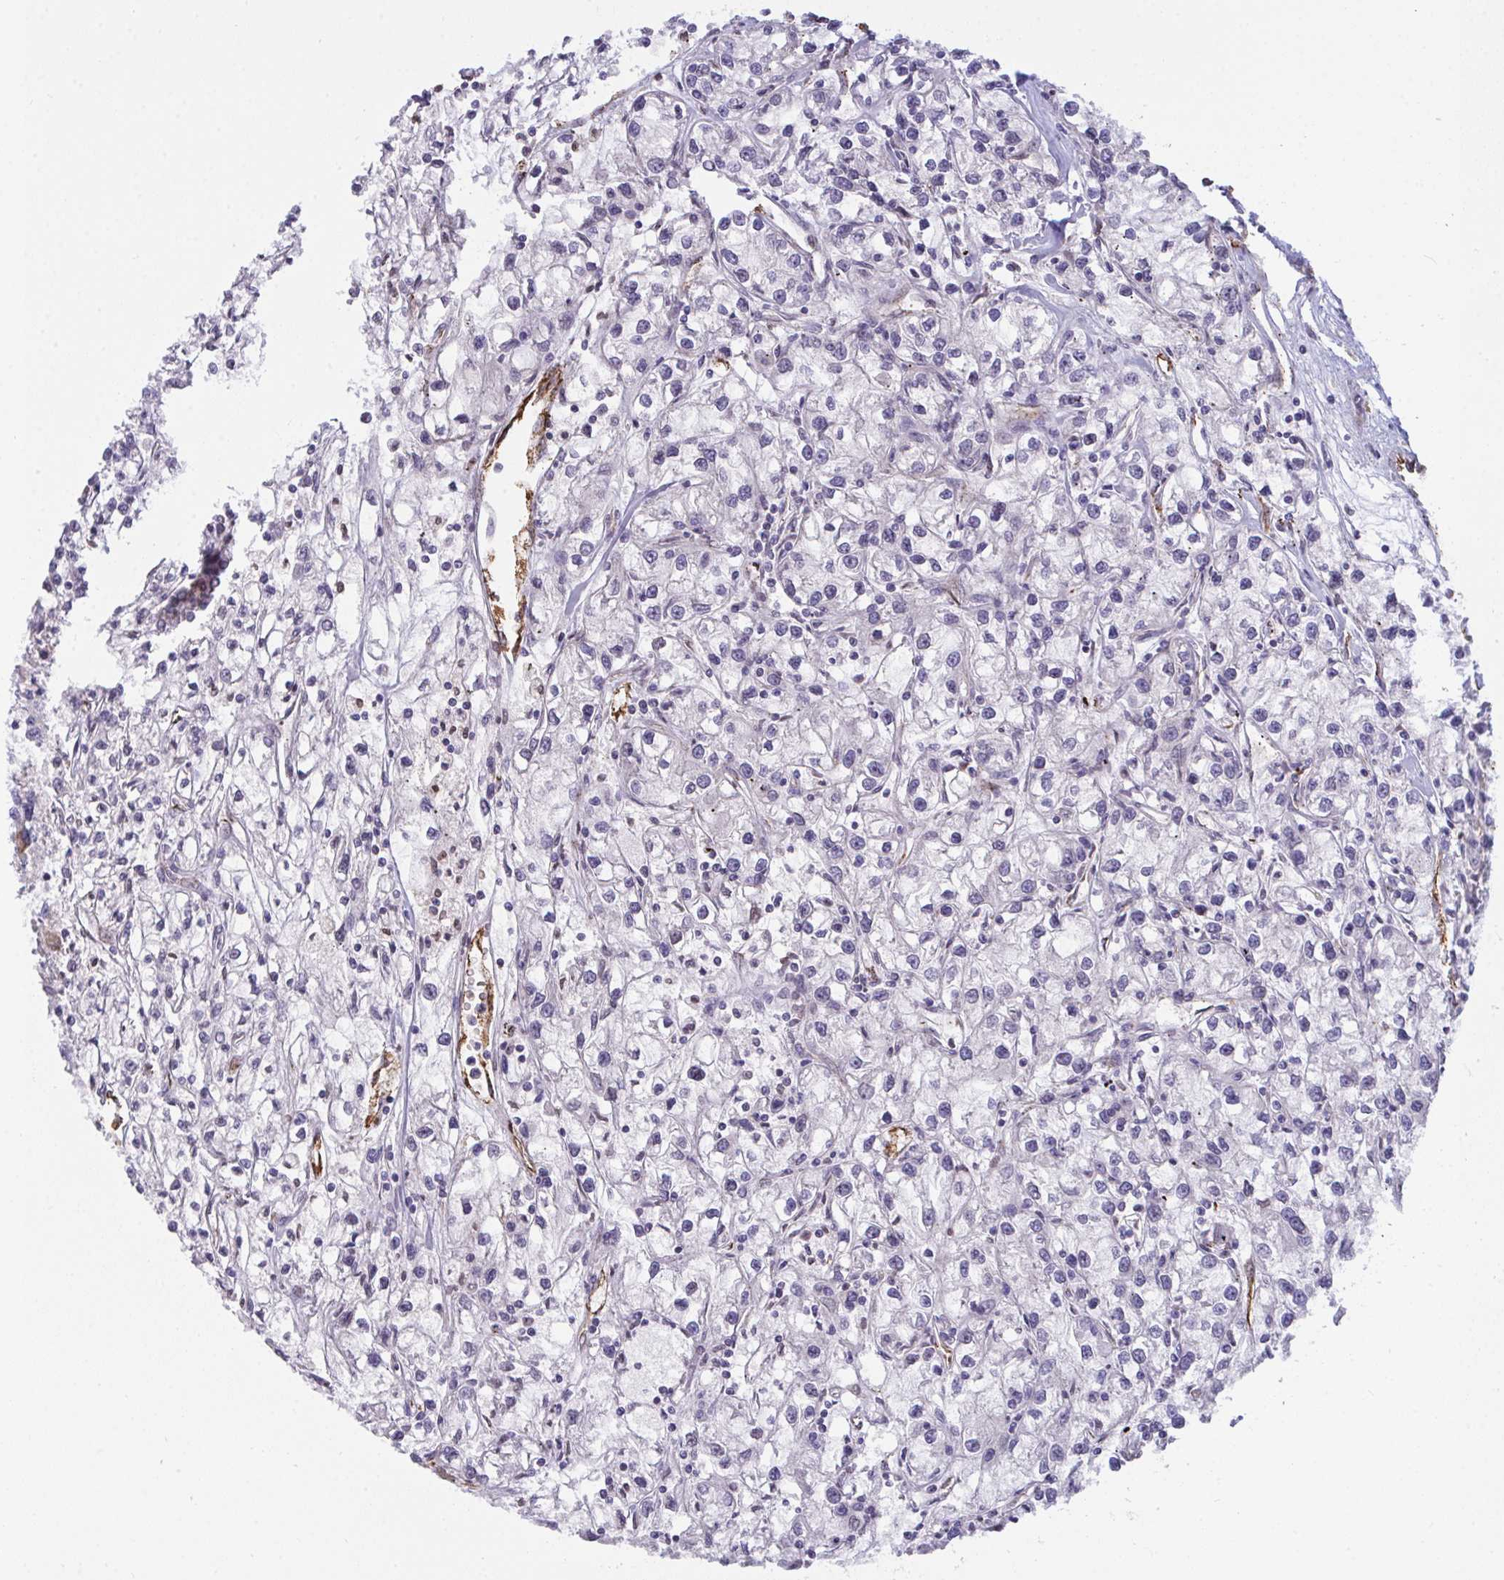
{"staining": {"intensity": "negative", "quantity": "none", "location": "none"}, "tissue": "renal cancer", "cell_type": "Tumor cells", "image_type": "cancer", "snomed": [{"axis": "morphology", "description": "Adenocarcinoma, NOS"}, {"axis": "topography", "description": "Kidney"}], "caption": "This is a photomicrograph of IHC staining of renal cancer, which shows no expression in tumor cells.", "gene": "SEMA6B", "patient": {"sex": "female", "age": 59}}